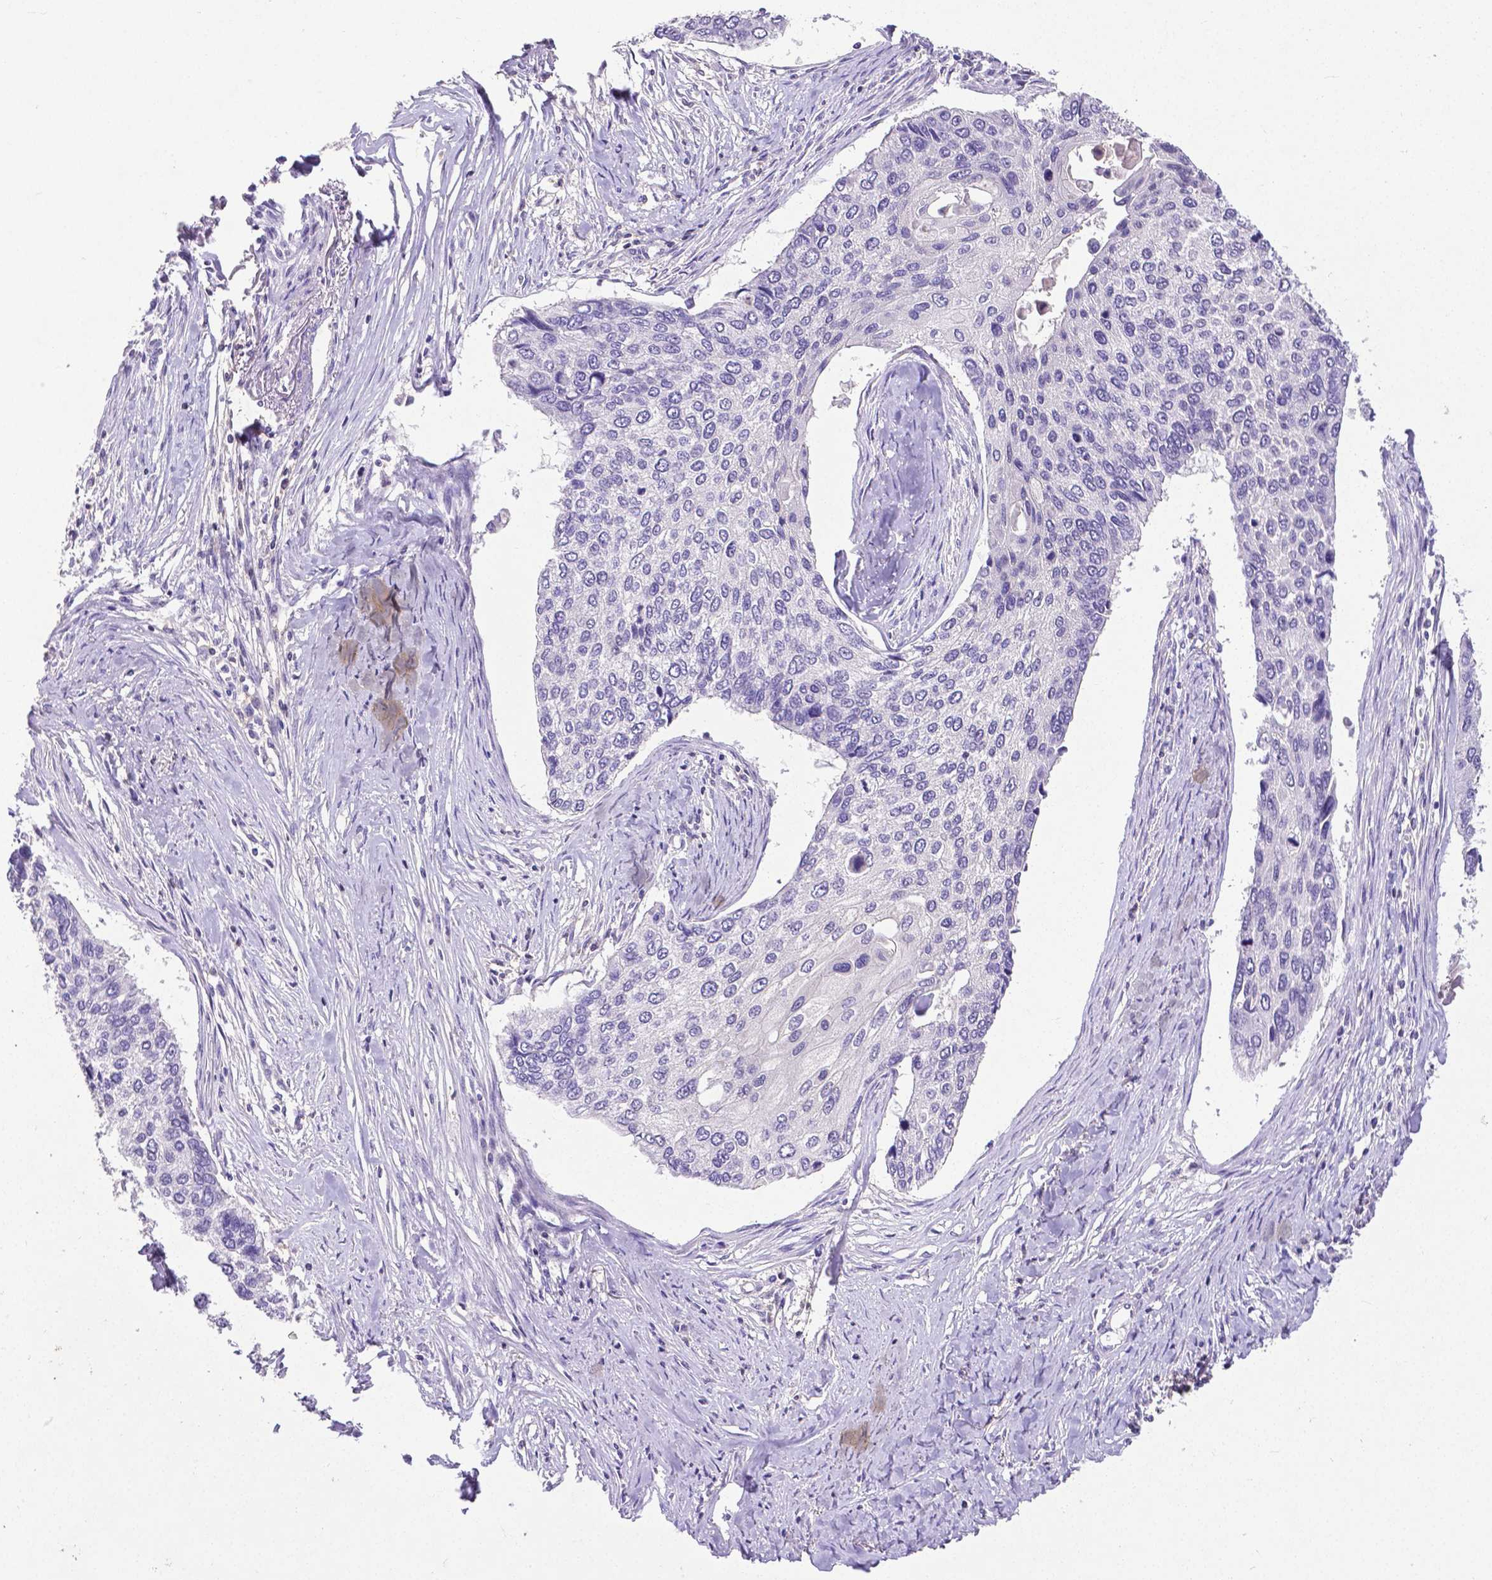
{"staining": {"intensity": "negative", "quantity": "none", "location": "none"}, "tissue": "lung cancer", "cell_type": "Tumor cells", "image_type": "cancer", "snomed": [{"axis": "morphology", "description": "Squamous cell carcinoma, NOS"}, {"axis": "morphology", "description": "Squamous cell carcinoma, metastatic, NOS"}, {"axis": "topography", "description": "Lung"}], "caption": "A photomicrograph of human lung metastatic squamous cell carcinoma is negative for staining in tumor cells.", "gene": "CD4", "patient": {"sex": "male", "age": 63}}